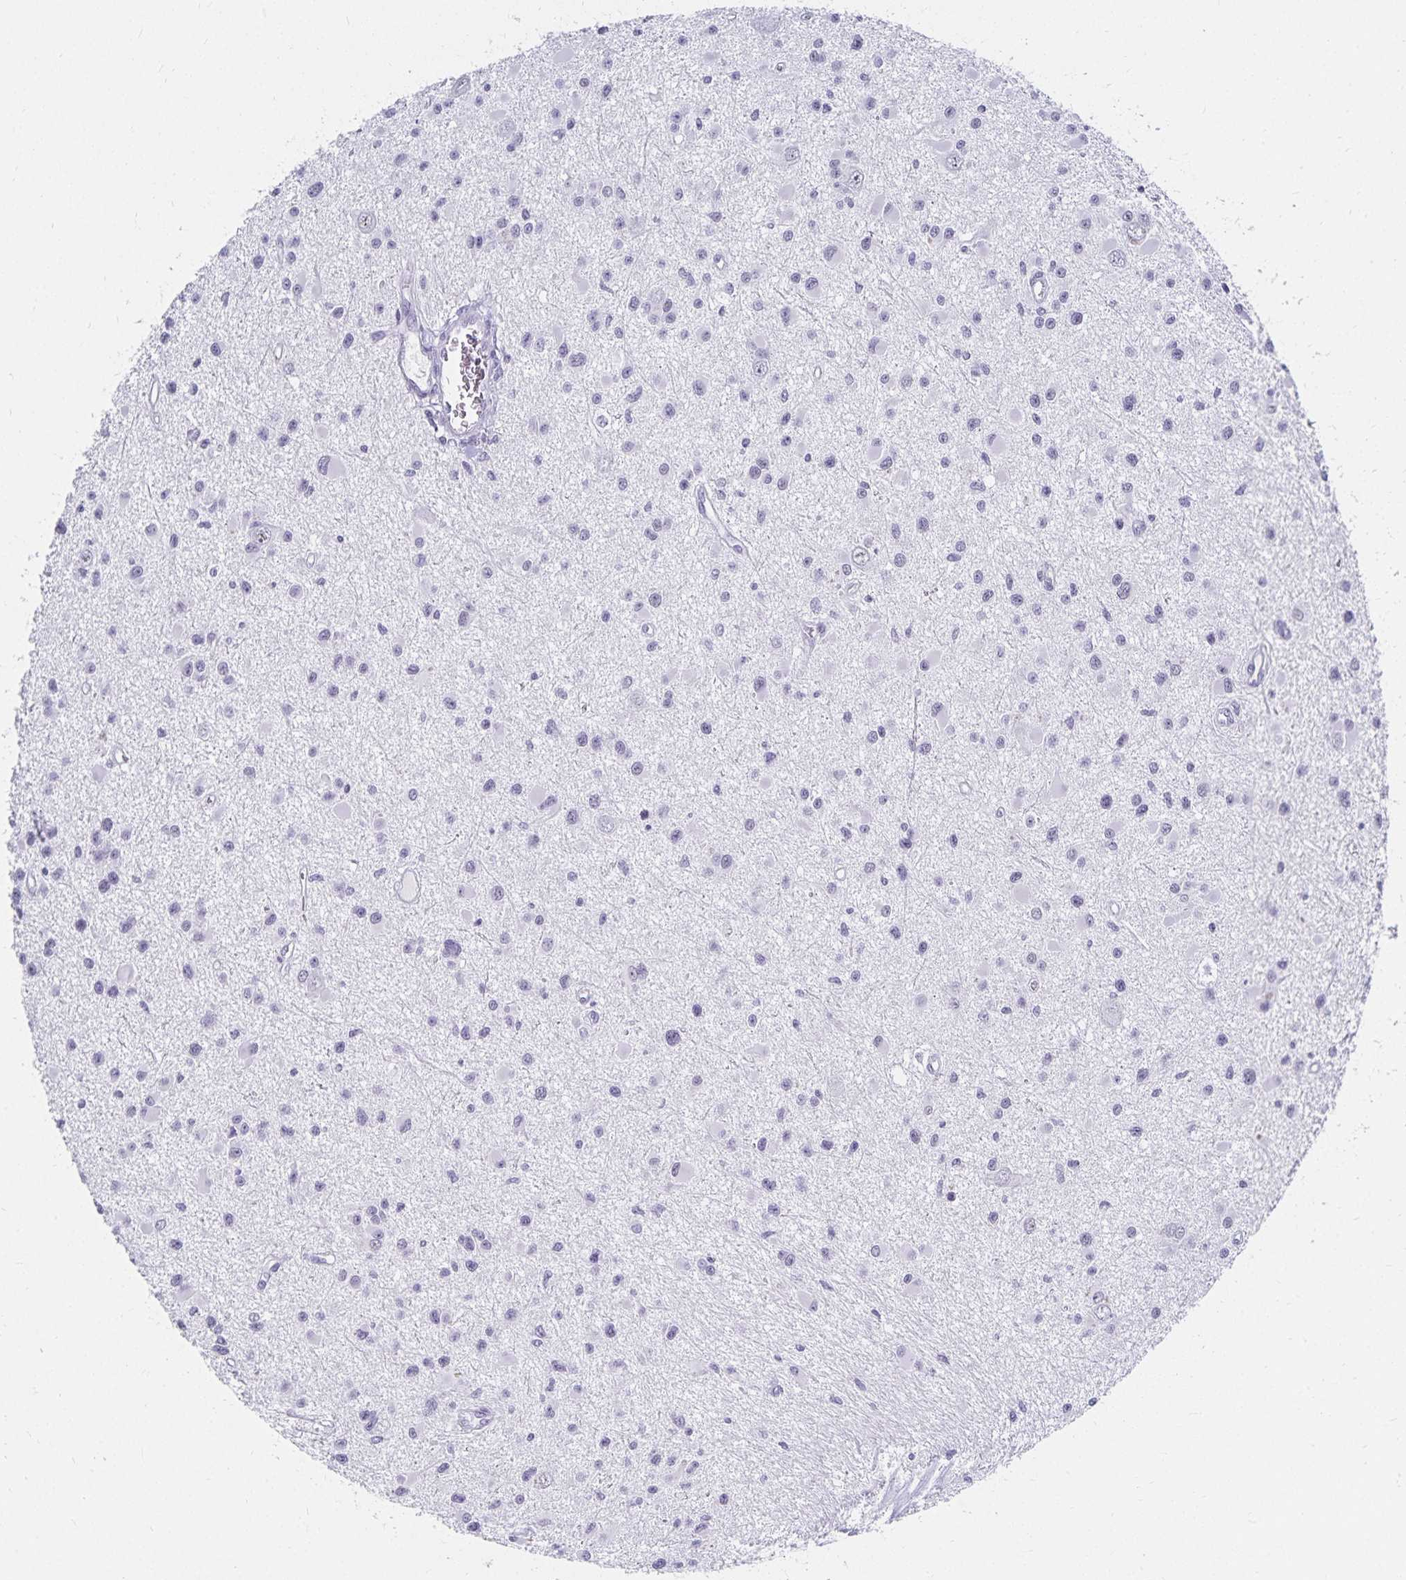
{"staining": {"intensity": "negative", "quantity": "none", "location": "none"}, "tissue": "glioma", "cell_type": "Tumor cells", "image_type": "cancer", "snomed": [{"axis": "morphology", "description": "Glioma, malignant, High grade"}, {"axis": "topography", "description": "Brain"}], "caption": "Immunohistochemical staining of human malignant high-grade glioma exhibits no significant staining in tumor cells.", "gene": "C20orf85", "patient": {"sex": "male", "age": 54}}